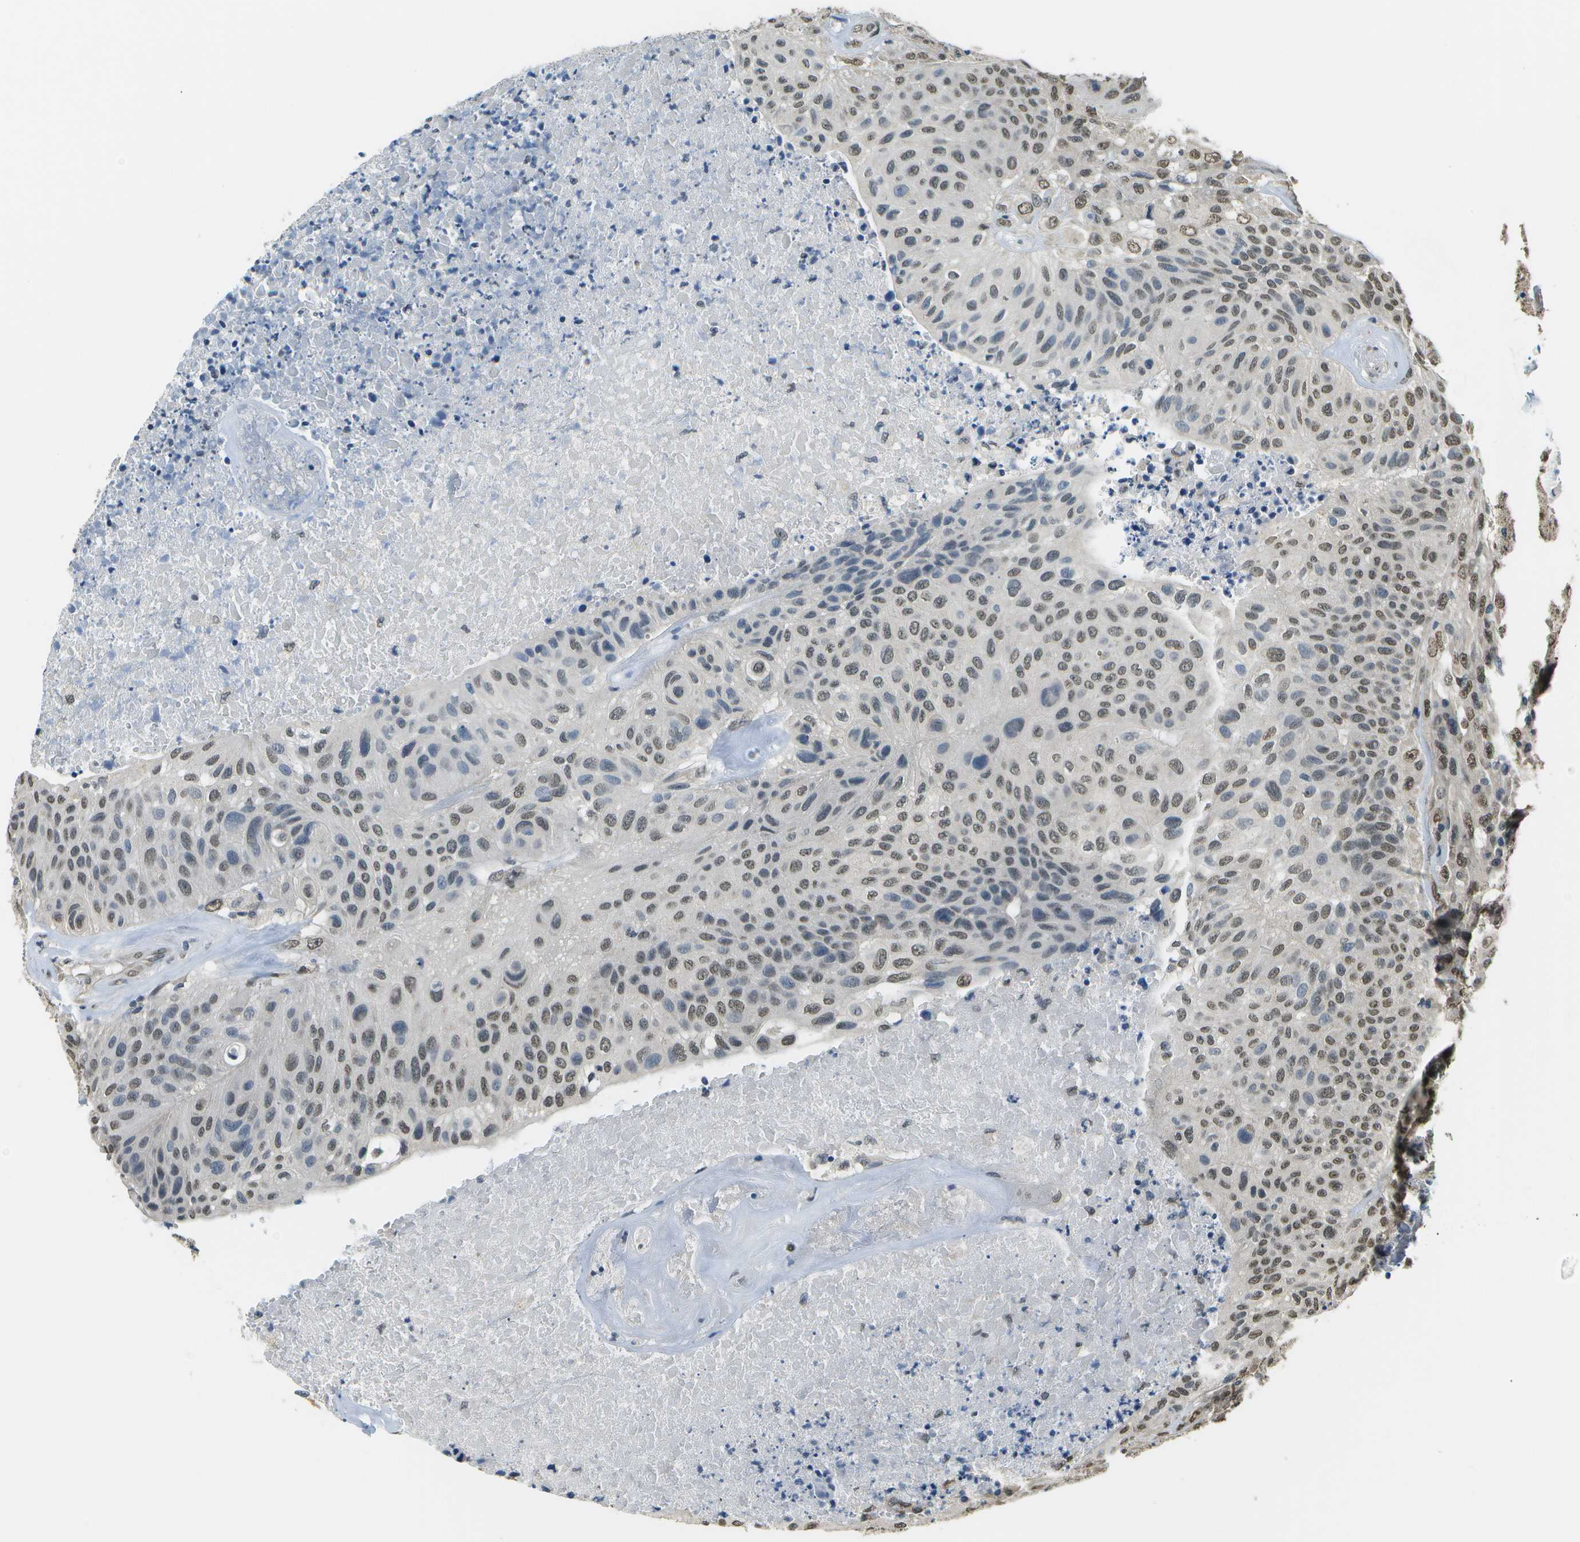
{"staining": {"intensity": "weak", "quantity": ">75%", "location": "nuclear"}, "tissue": "urothelial cancer", "cell_type": "Tumor cells", "image_type": "cancer", "snomed": [{"axis": "morphology", "description": "Urothelial carcinoma, High grade"}, {"axis": "topography", "description": "Urinary bladder"}], "caption": "This photomicrograph exhibits immunohistochemistry staining of high-grade urothelial carcinoma, with low weak nuclear staining in approximately >75% of tumor cells.", "gene": "ABL2", "patient": {"sex": "male", "age": 66}}